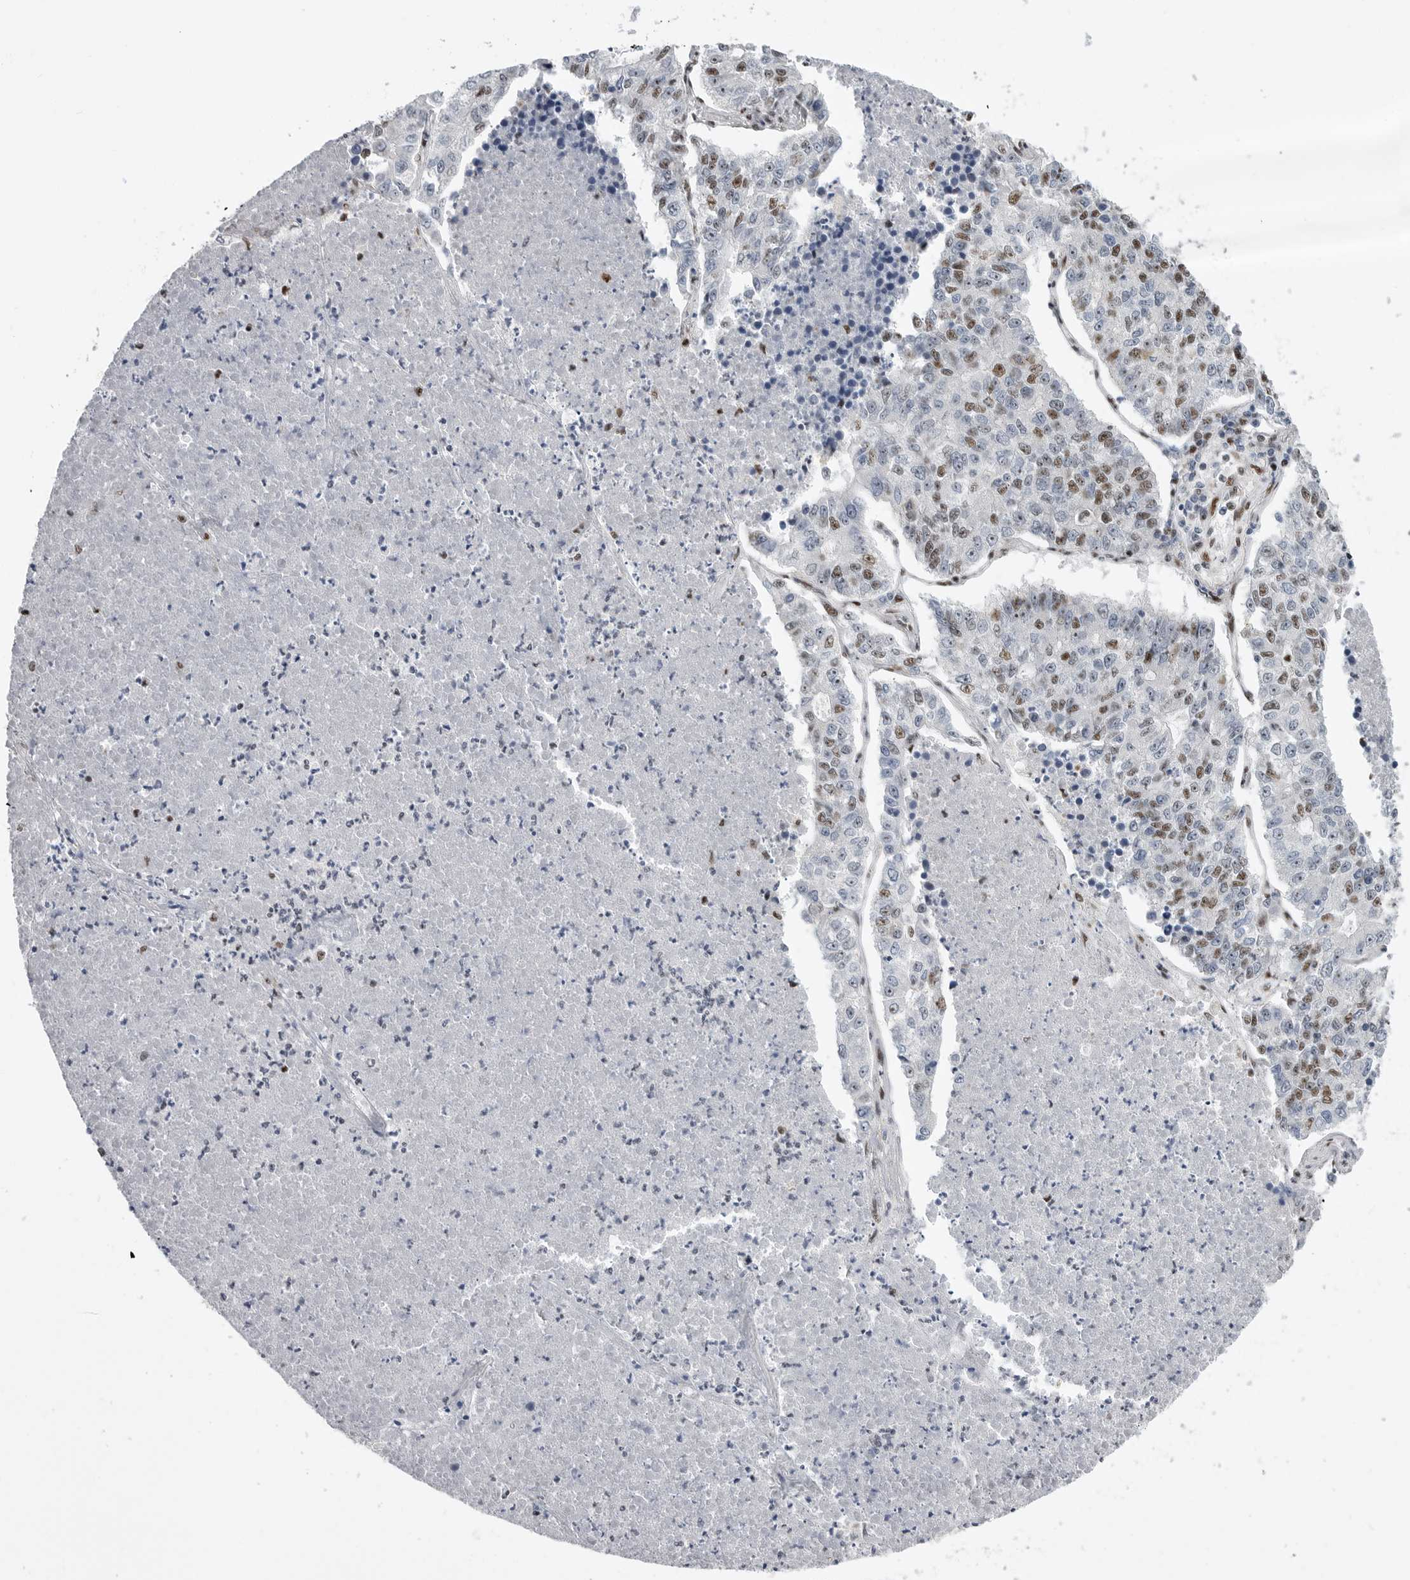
{"staining": {"intensity": "moderate", "quantity": "25%-75%", "location": "nuclear"}, "tissue": "lung cancer", "cell_type": "Tumor cells", "image_type": "cancer", "snomed": [{"axis": "morphology", "description": "Adenocarcinoma, NOS"}, {"axis": "topography", "description": "Lung"}], "caption": "The immunohistochemical stain labels moderate nuclear staining in tumor cells of adenocarcinoma (lung) tissue.", "gene": "GPATCH2", "patient": {"sex": "male", "age": 49}}